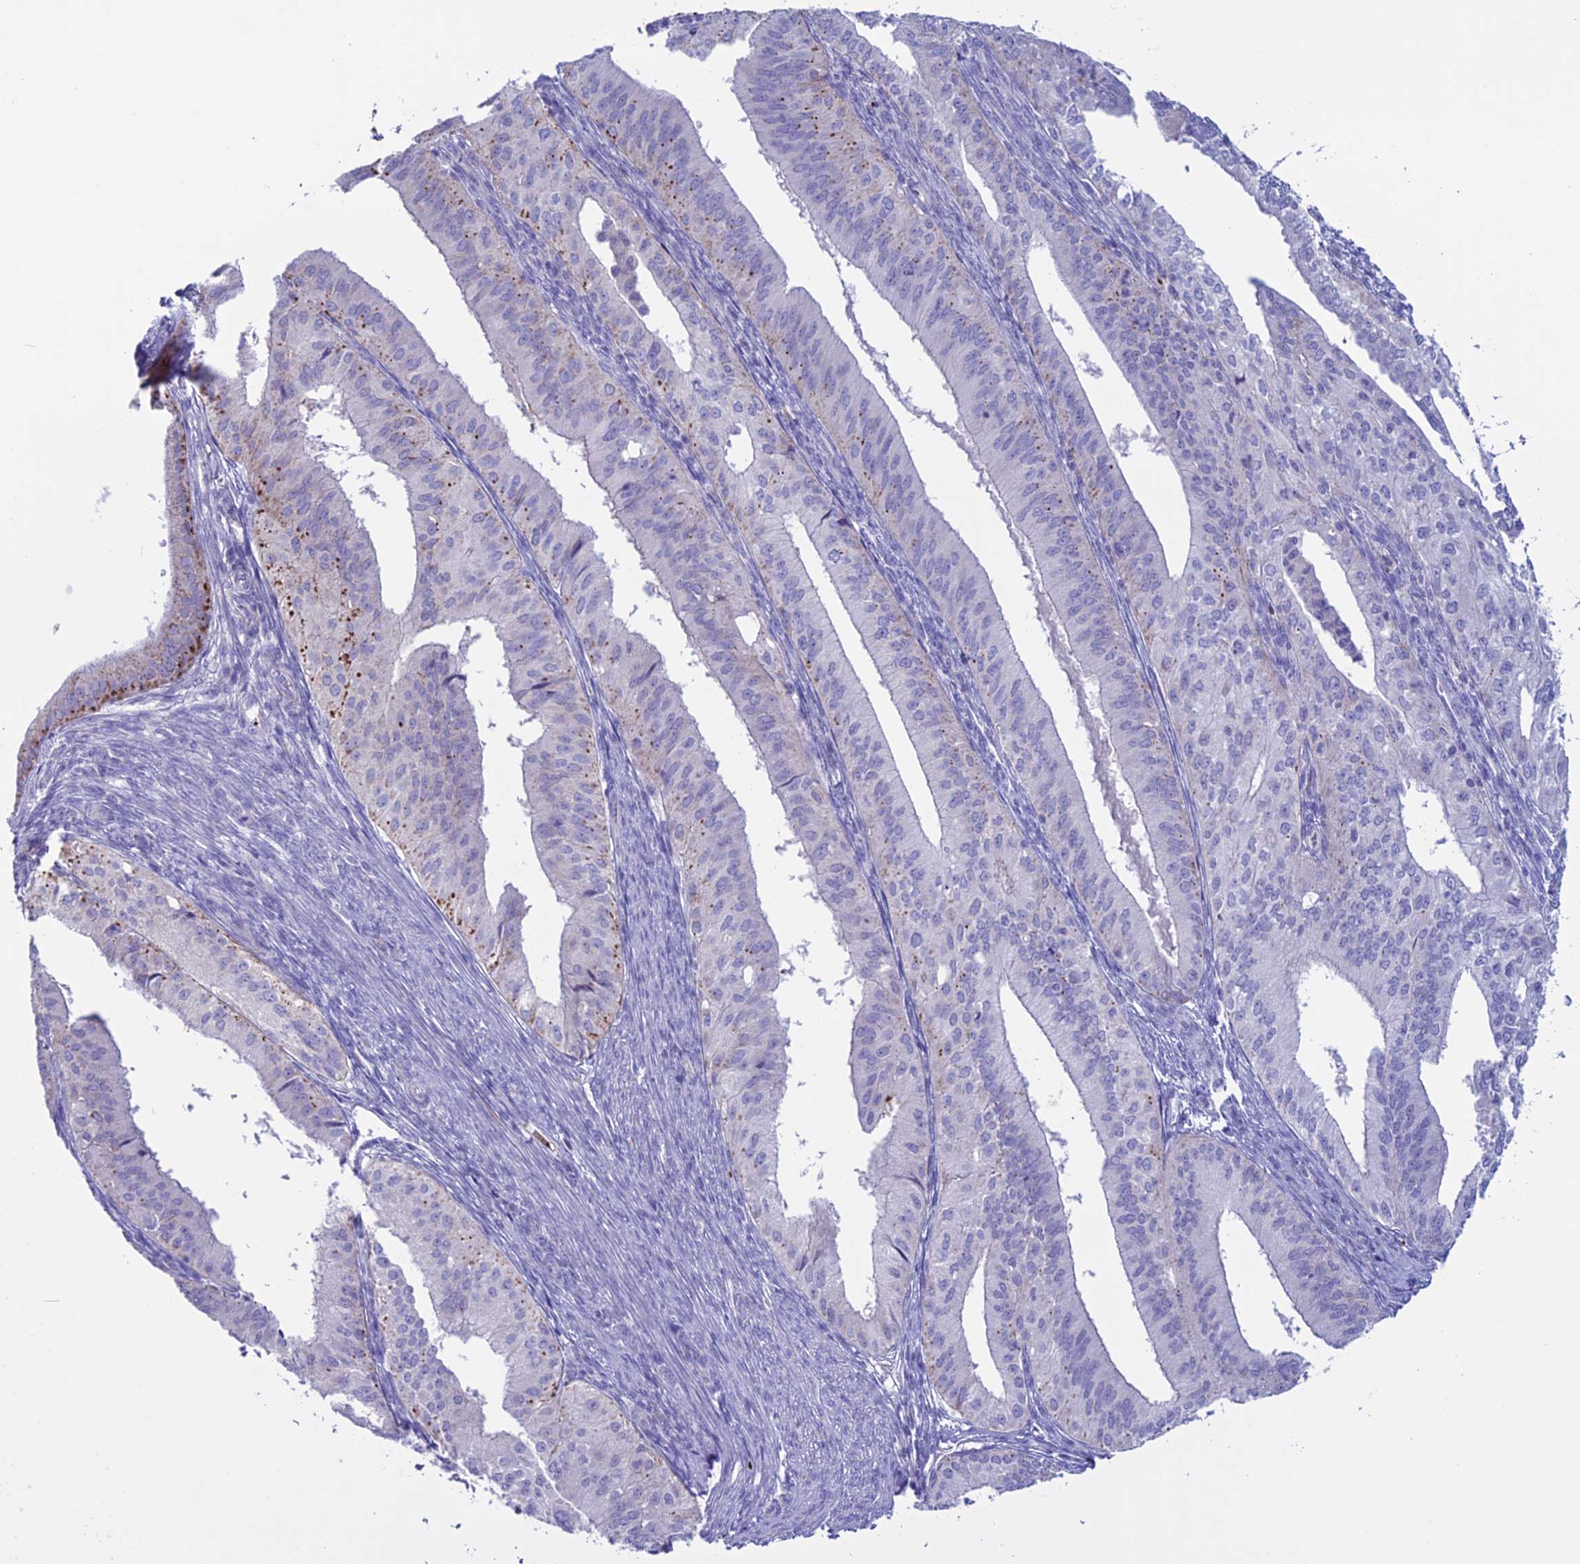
{"staining": {"intensity": "moderate", "quantity": "<25%", "location": "cytoplasmic/membranous"}, "tissue": "endometrial cancer", "cell_type": "Tumor cells", "image_type": "cancer", "snomed": [{"axis": "morphology", "description": "Adenocarcinoma, NOS"}, {"axis": "topography", "description": "Endometrium"}], "caption": "Immunohistochemistry (IHC) of human adenocarcinoma (endometrial) reveals low levels of moderate cytoplasmic/membranous staining in about <25% of tumor cells. The protein is shown in brown color, while the nuclei are stained blue.", "gene": "C21orf140", "patient": {"sex": "female", "age": 50}}